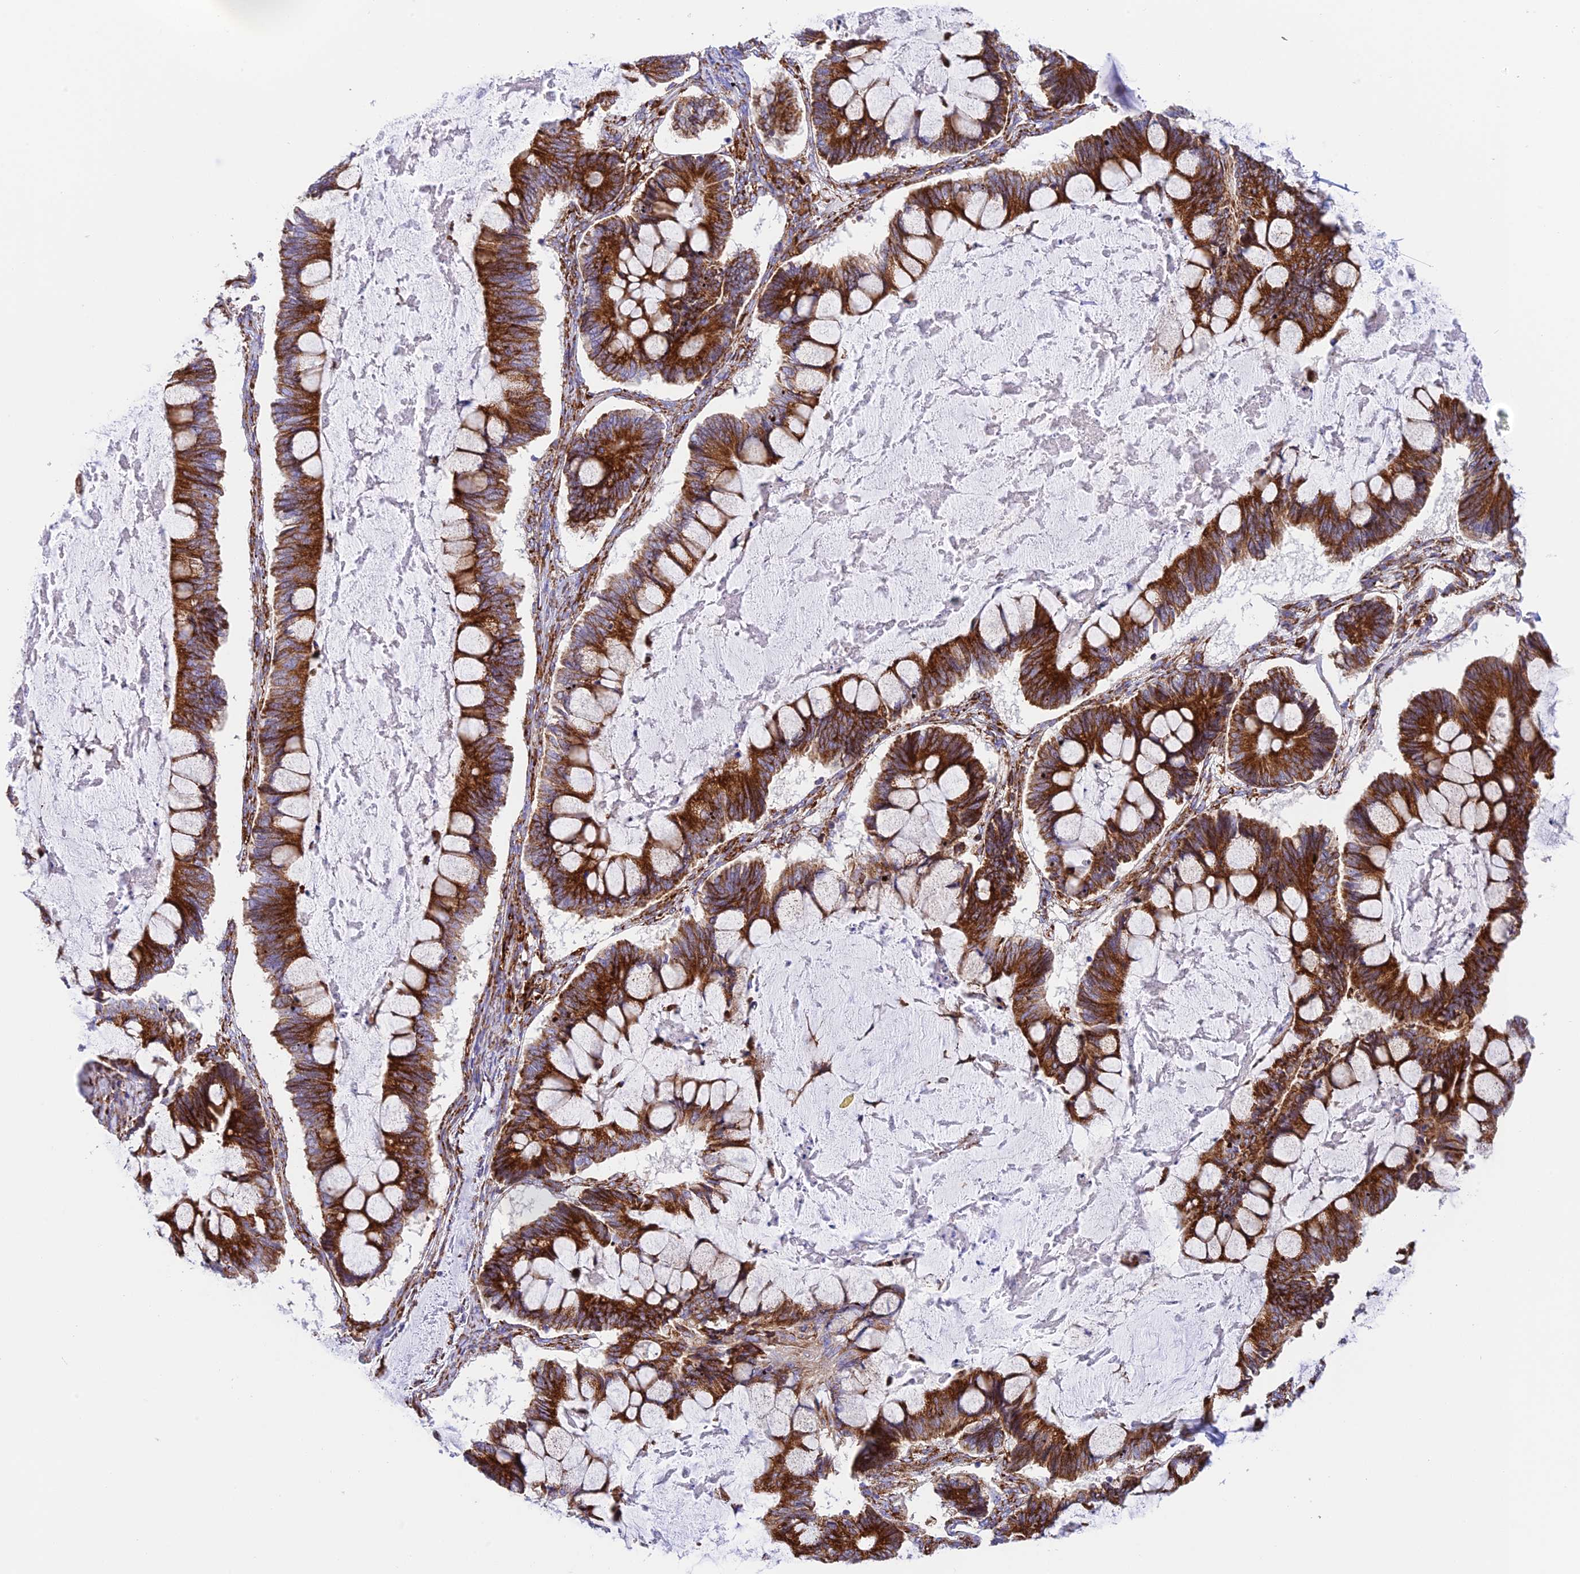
{"staining": {"intensity": "strong", "quantity": ">75%", "location": "cytoplasmic/membranous"}, "tissue": "ovarian cancer", "cell_type": "Tumor cells", "image_type": "cancer", "snomed": [{"axis": "morphology", "description": "Cystadenocarcinoma, mucinous, NOS"}, {"axis": "topography", "description": "Ovary"}], "caption": "Ovarian cancer stained for a protein exhibits strong cytoplasmic/membranous positivity in tumor cells.", "gene": "TUBGCP6", "patient": {"sex": "female", "age": 61}}